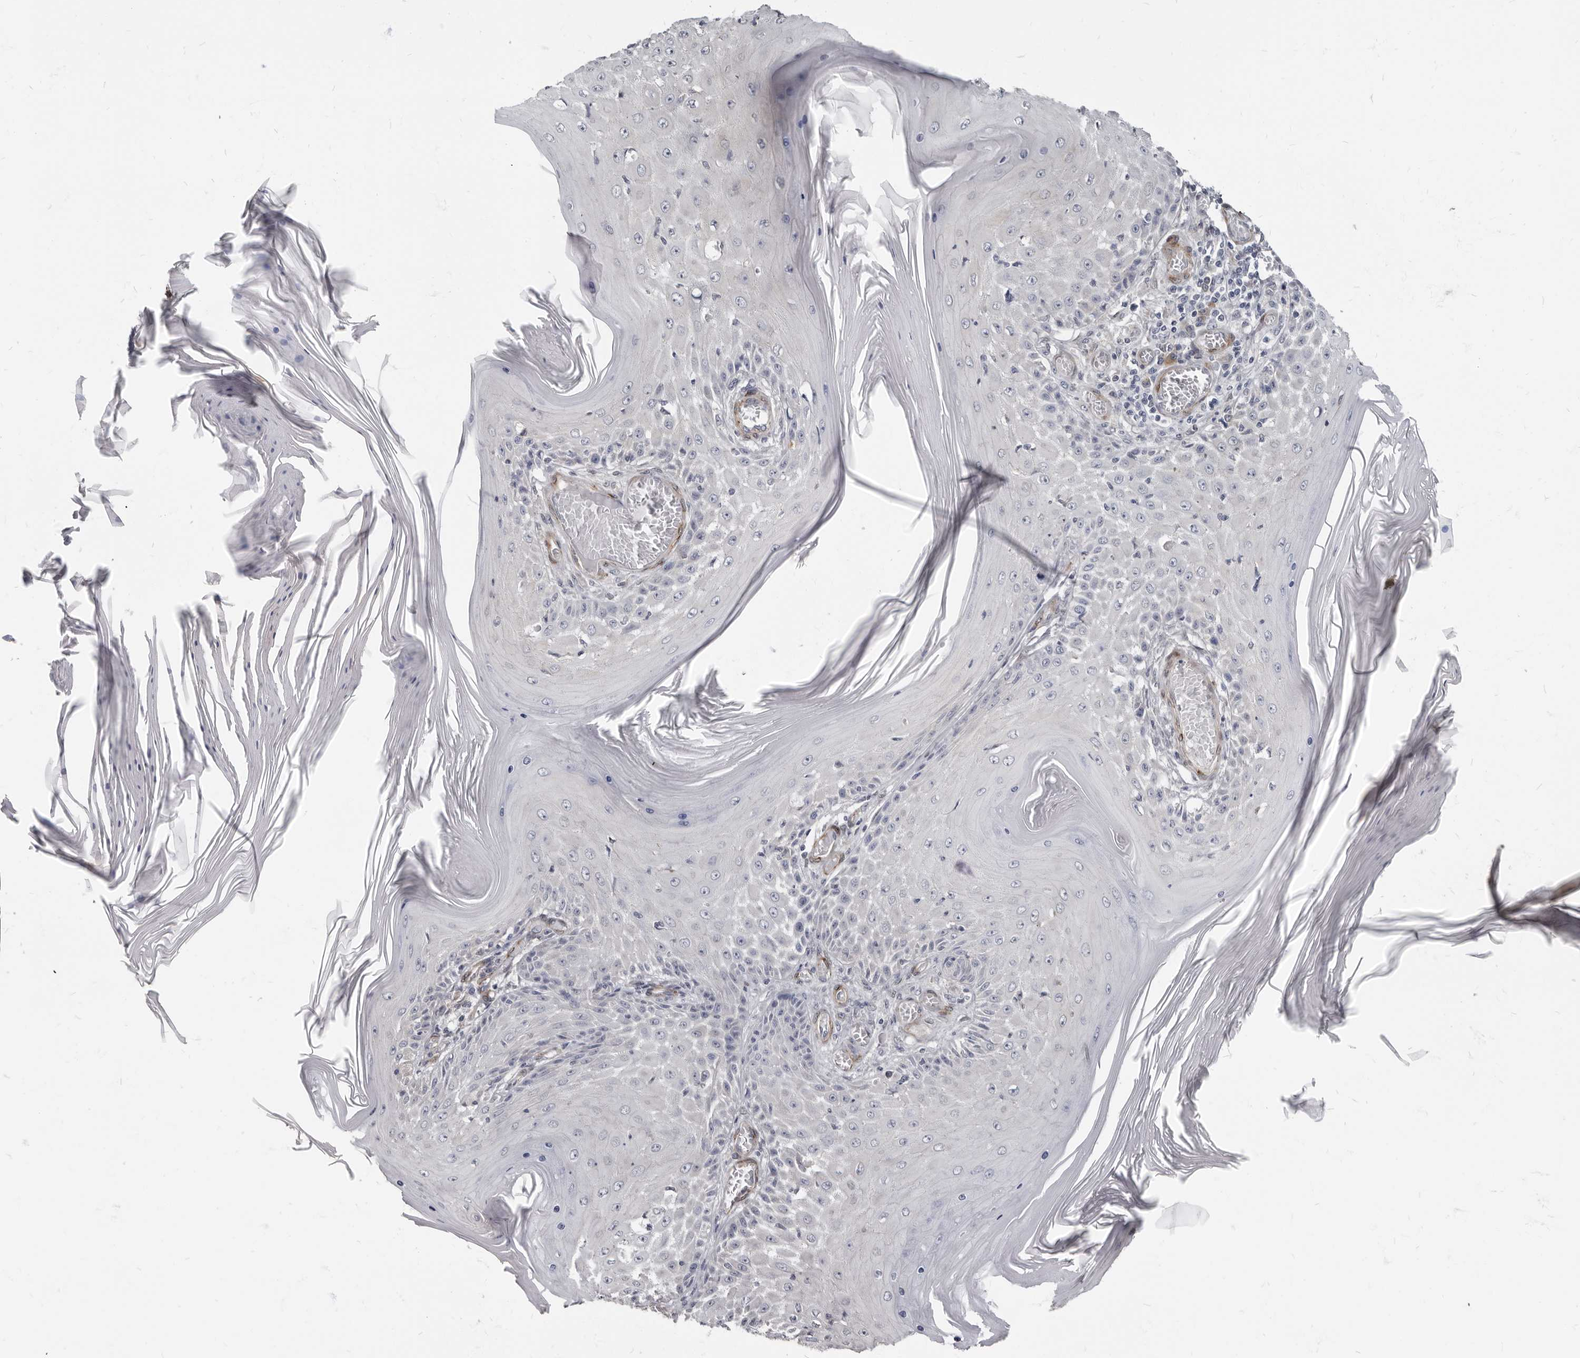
{"staining": {"intensity": "negative", "quantity": "none", "location": "none"}, "tissue": "skin cancer", "cell_type": "Tumor cells", "image_type": "cancer", "snomed": [{"axis": "morphology", "description": "Squamous cell carcinoma, NOS"}, {"axis": "topography", "description": "Skin"}], "caption": "High power microscopy micrograph of an immunohistochemistry (IHC) micrograph of skin squamous cell carcinoma, revealing no significant staining in tumor cells.", "gene": "MRGPRF", "patient": {"sex": "female", "age": 73}}